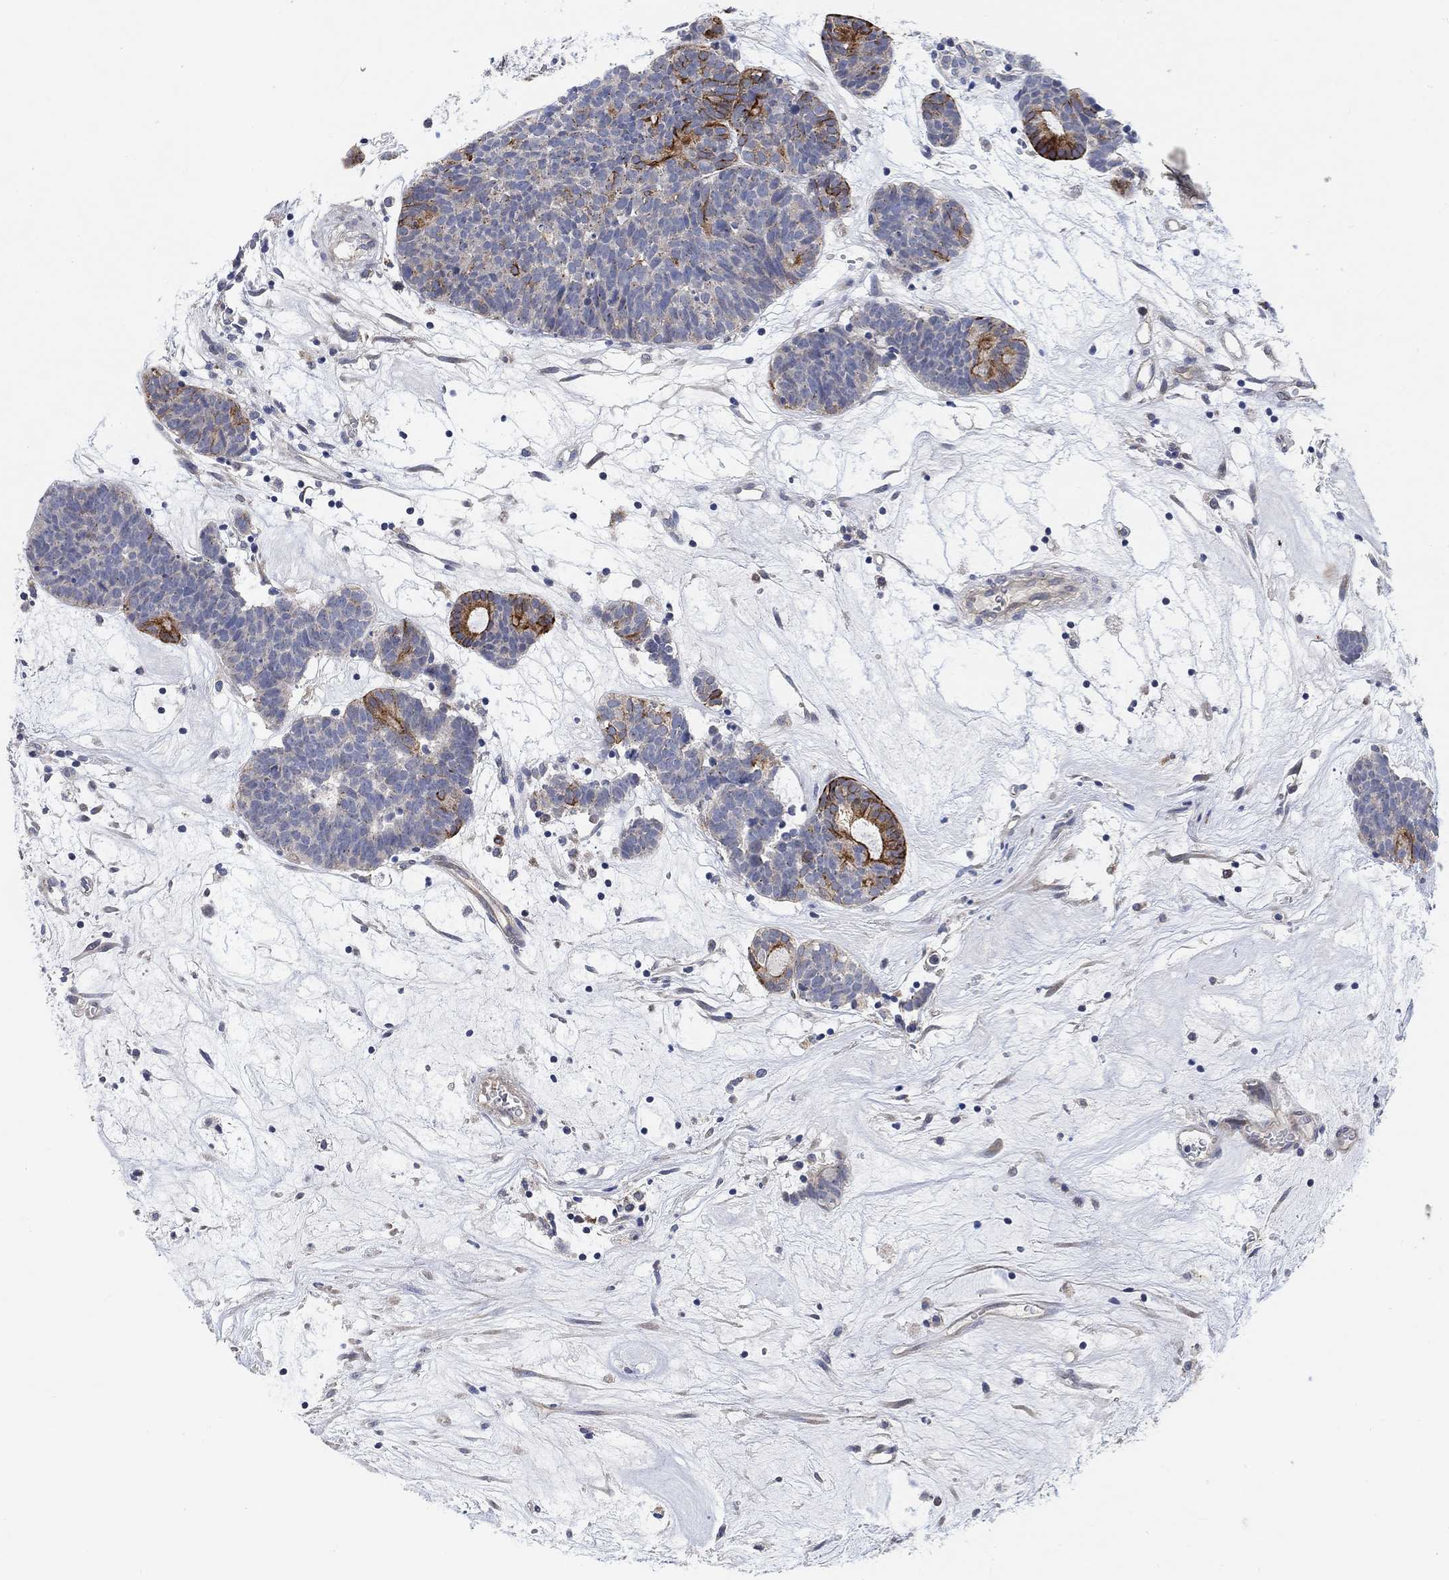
{"staining": {"intensity": "strong", "quantity": "<25%", "location": "cytoplasmic/membranous"}, "tissue": "head and neck cancer", "cell_type": "Tumor cells", "image_type": "cancer", "snomed": [{"axis": "morphology", "description": "Adenocarcinoma, NOS"}, {"axis": "topography", "description": "Head-Neck"}], "caption": "Head and neck adenocarcinoma stained with a brown dye shows strong cytoplasmic/membranous positive expression in approximately <25% of tumor cells.", "gene": "HCRTR1", "patient": {"sex": "female", "age": 81}}